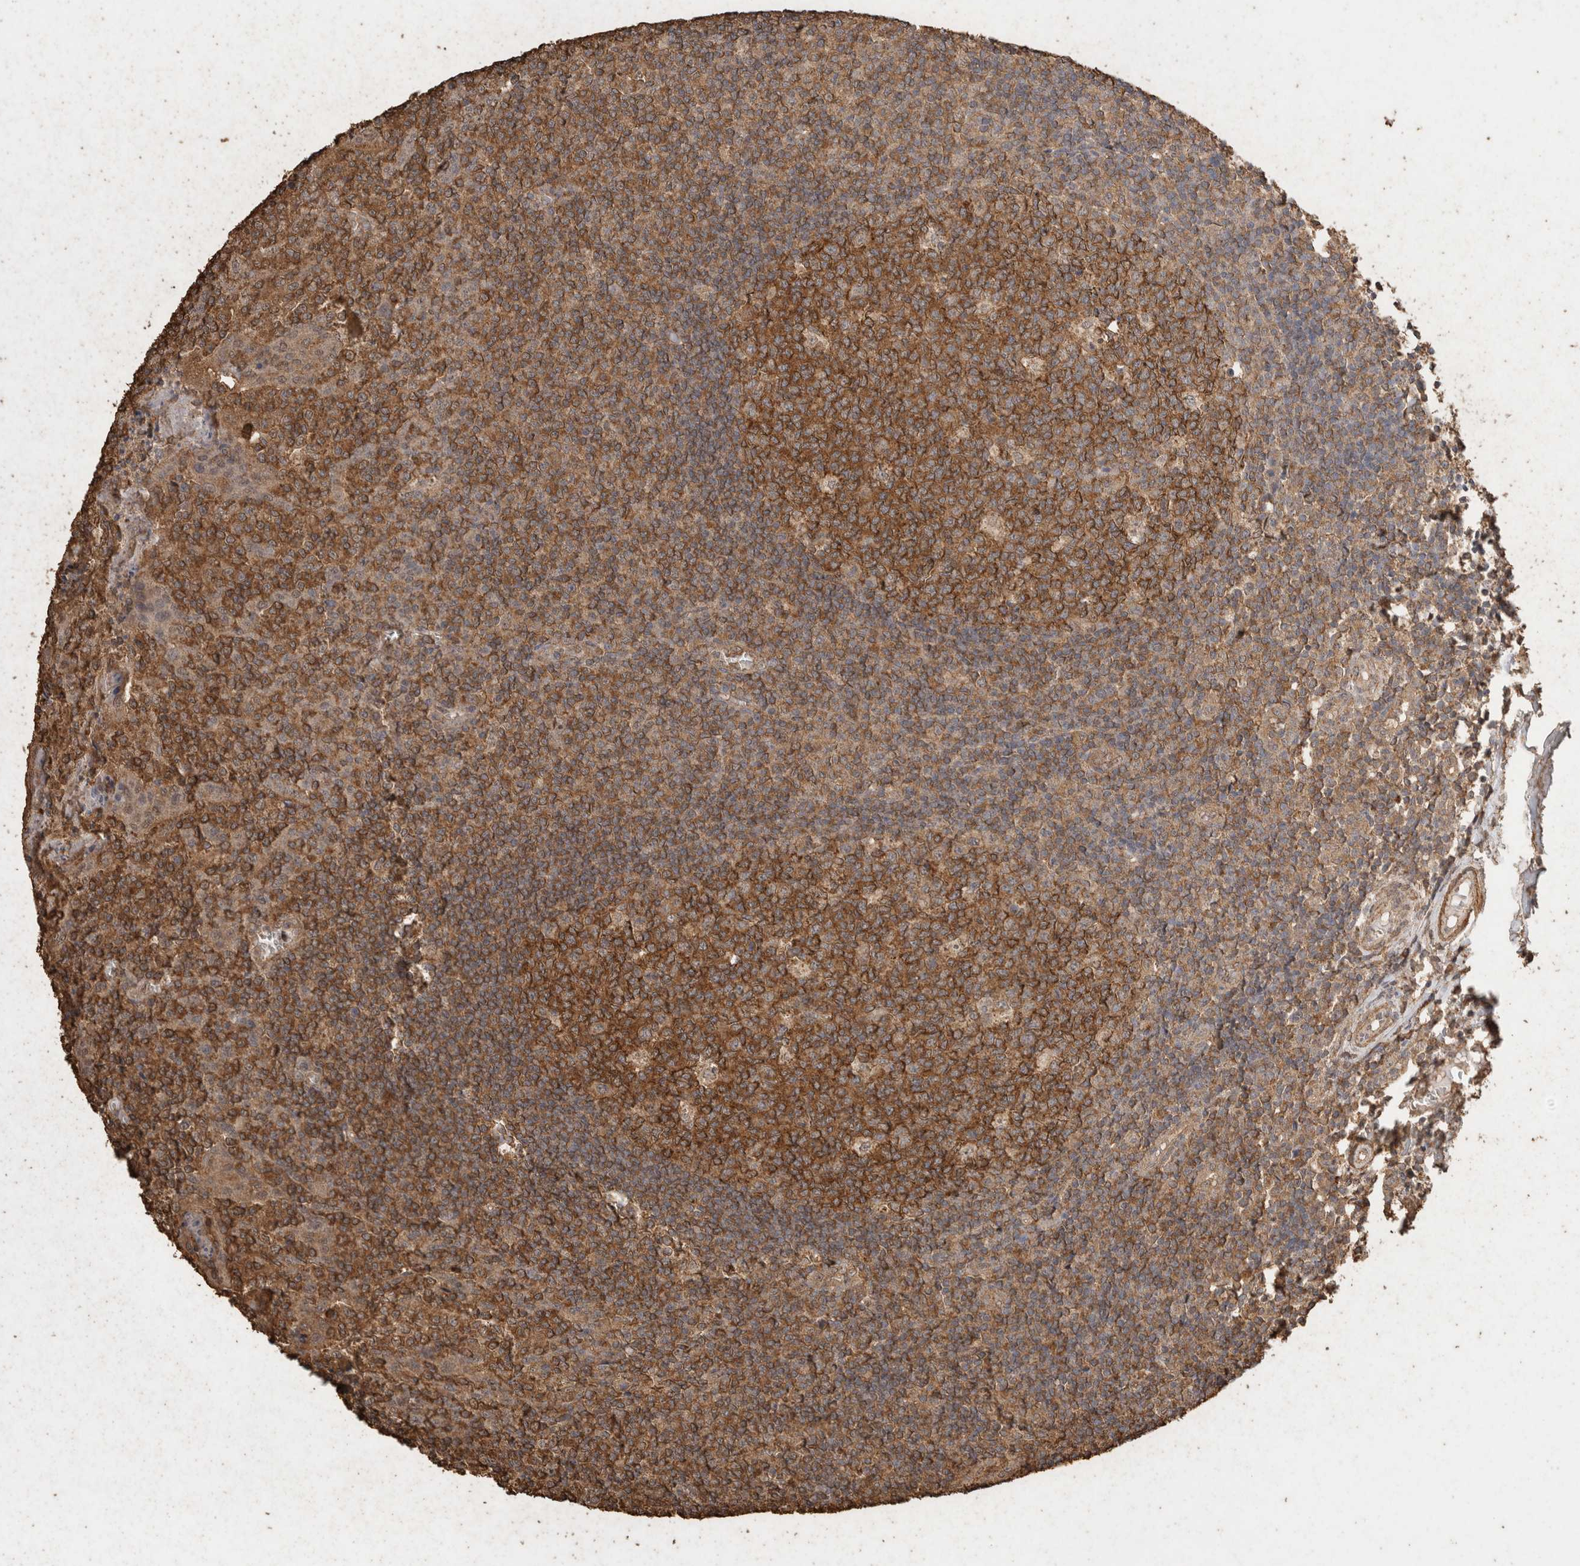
{"staining": {"intensity": "strong", "quantity": ">75%", "location": "cytoplasmic/membranous"}, "tissue": "tonsil", "cell_type": "Germinal center cells", "image_type": "normal", "snomed": [{"axis": "morphology", "description": "Normal tissue, NOS"}, {"axis": "topography", "description": "Tonsil"}], "caption": "The histopathology image demonstrates immunohistochemical staining of benign tonsil. There is strong cytoplasmic/membranous positivity is identified in approximately >75% of germinal center cells.", "gene": "CX3CL1", "patient": {"sex": "female", "age": 19}}